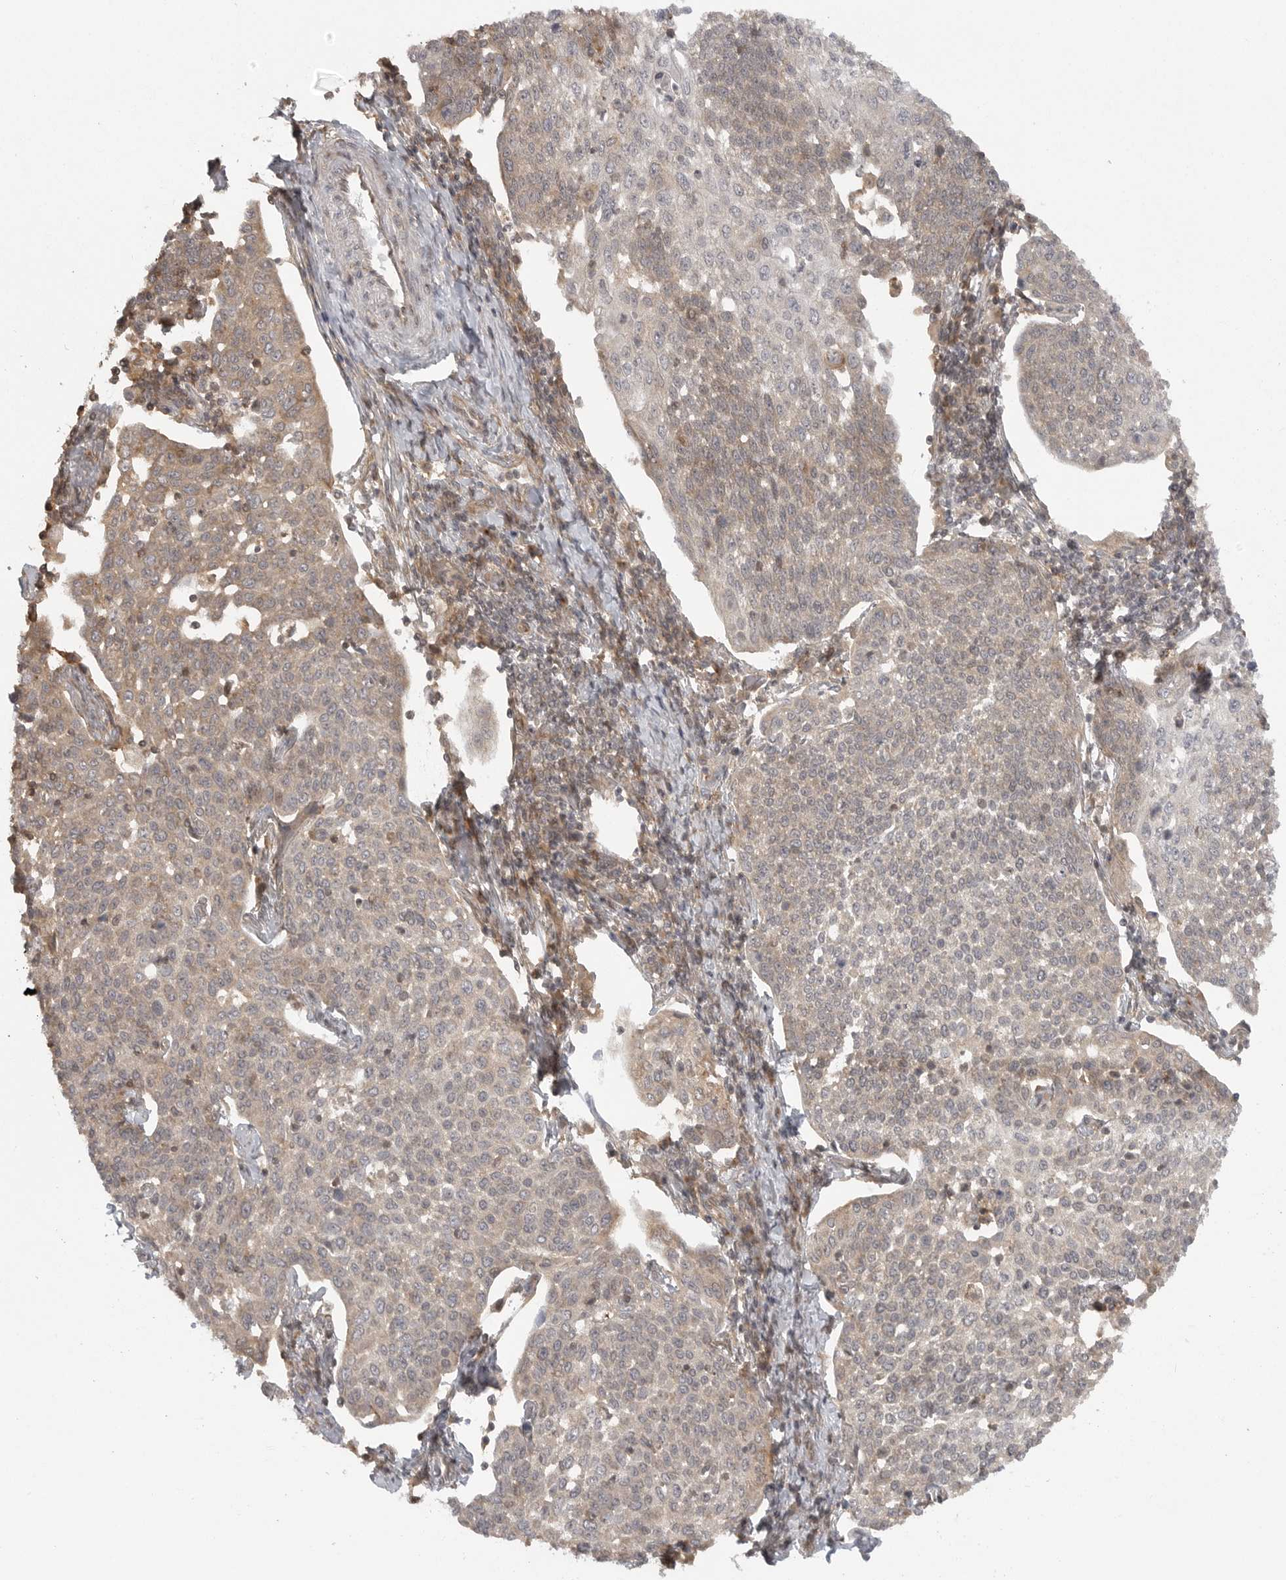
{"staining": {"intensity": "weak", "quantity": "25%-75%", "location": "cytoplasmic/membranous"}, "tissue": "cervical cancer", "cell_type": "Tumor cells", "image_type": "cancer", "snomed": [{"axis": "morphology", "description": "Squamous cell carcinoma, NOS"}, {"axis": "topography", "description": "Cervix"}], "caption": "Immunohistochemical staining of cervical cancer exhibits low levels of weak cytoplasmic/membranous staining in about 25%-75% of tumor cells.", "gene": "FAT3", "patient": {"sex": "female", "age": 34}}